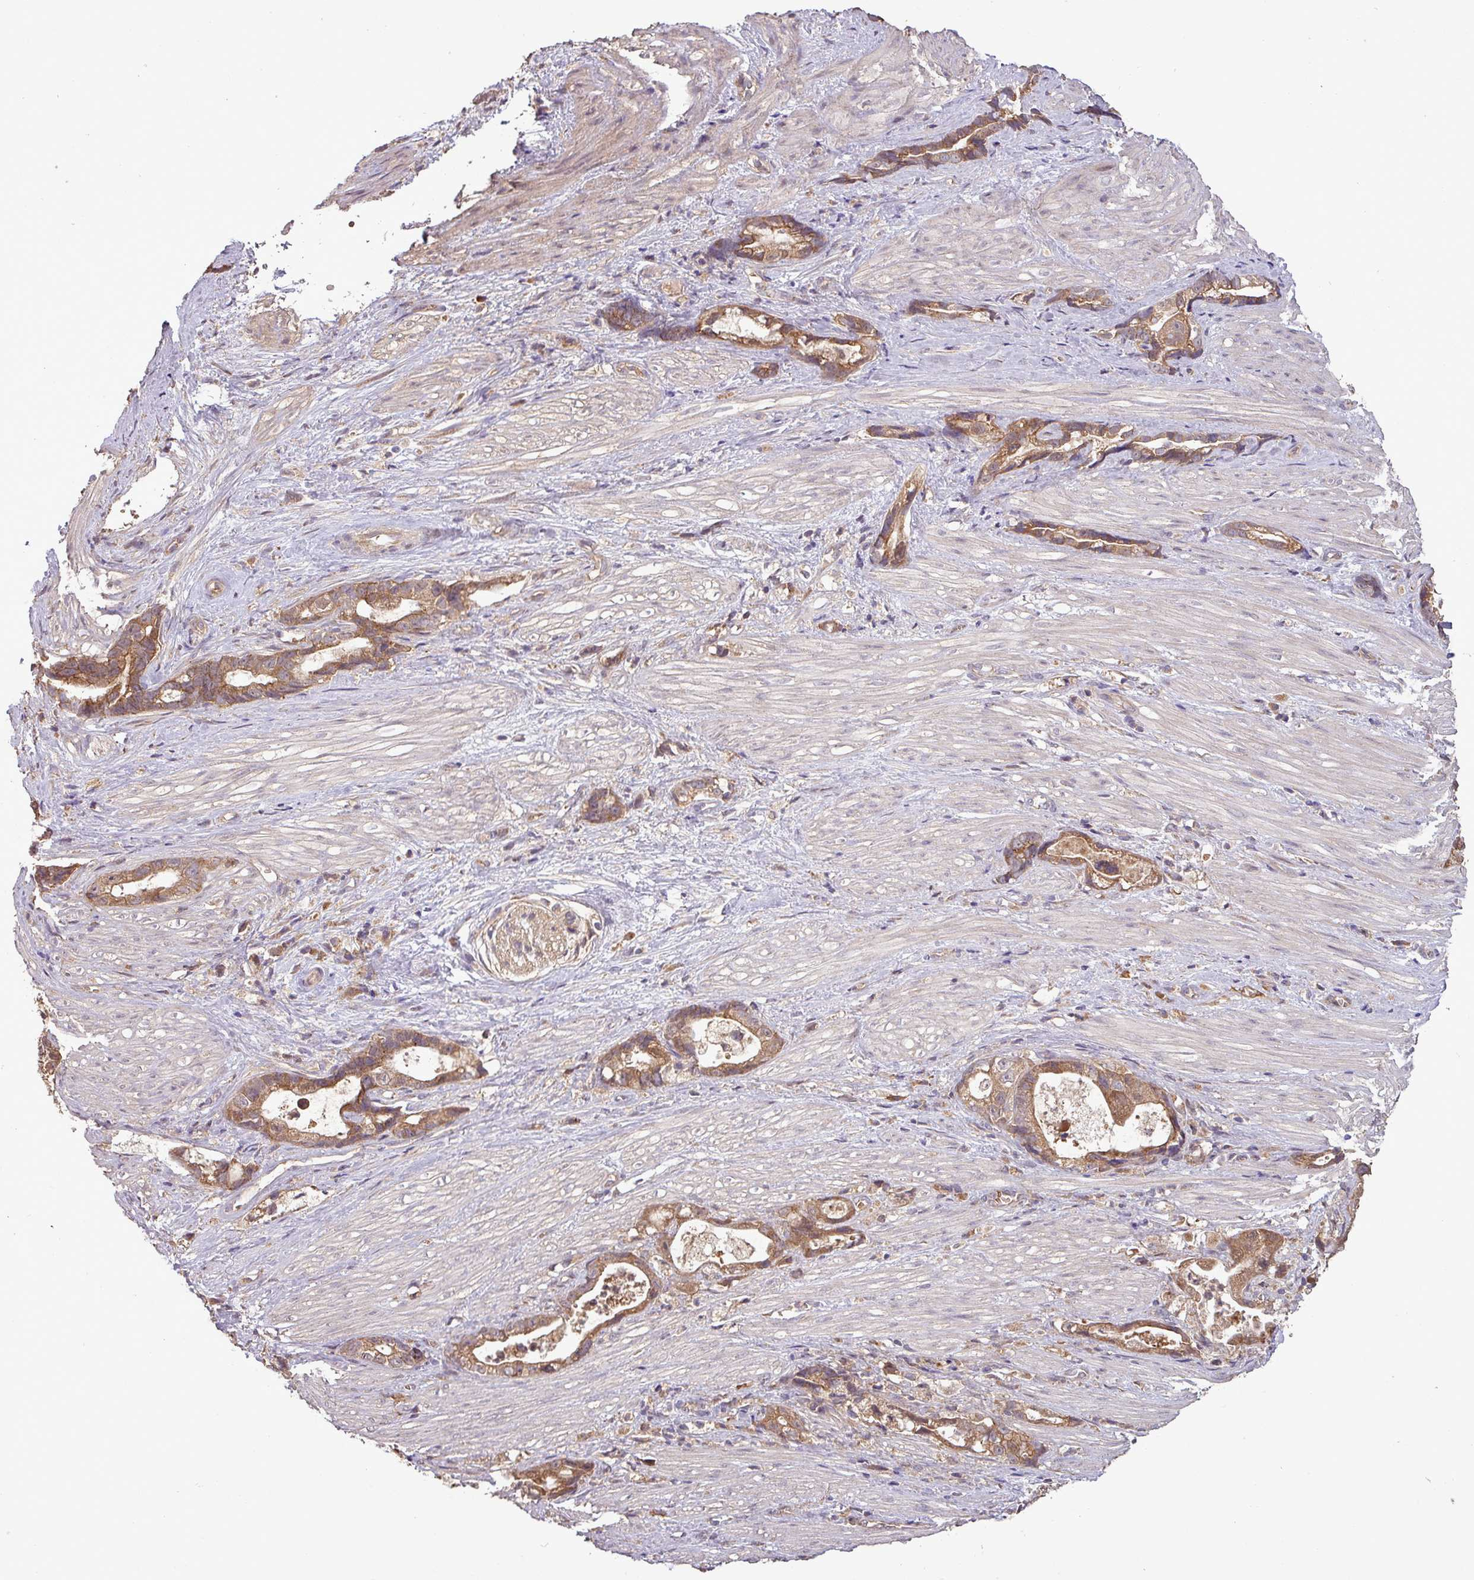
{"staining": {"intensity": "moderate", "quantity": ">75%", "location": "cytoplasmic/membranous"}, "tissue": "stomach cancer", "cell_type": "Tumor cells", "image_type": "cancer", "snomed": [{"axis": "morphology", "description": "Adenocarcinoma, NOS"}, {"axis": "topography", "description": "Stomach"}], "caption": "Tumor cells show moderate cytoplasmic/membranous expression in approximately >75% of cells in adenocarcinoma (stomach). Using DAB (3,3'-diaminobenzidine) (brown) and hematoxylin (blue) stains, captured at high magnification using brightfield microscopy.", "gene": "NT5C3A", "patient": {"sex": "male", "age": 55}}